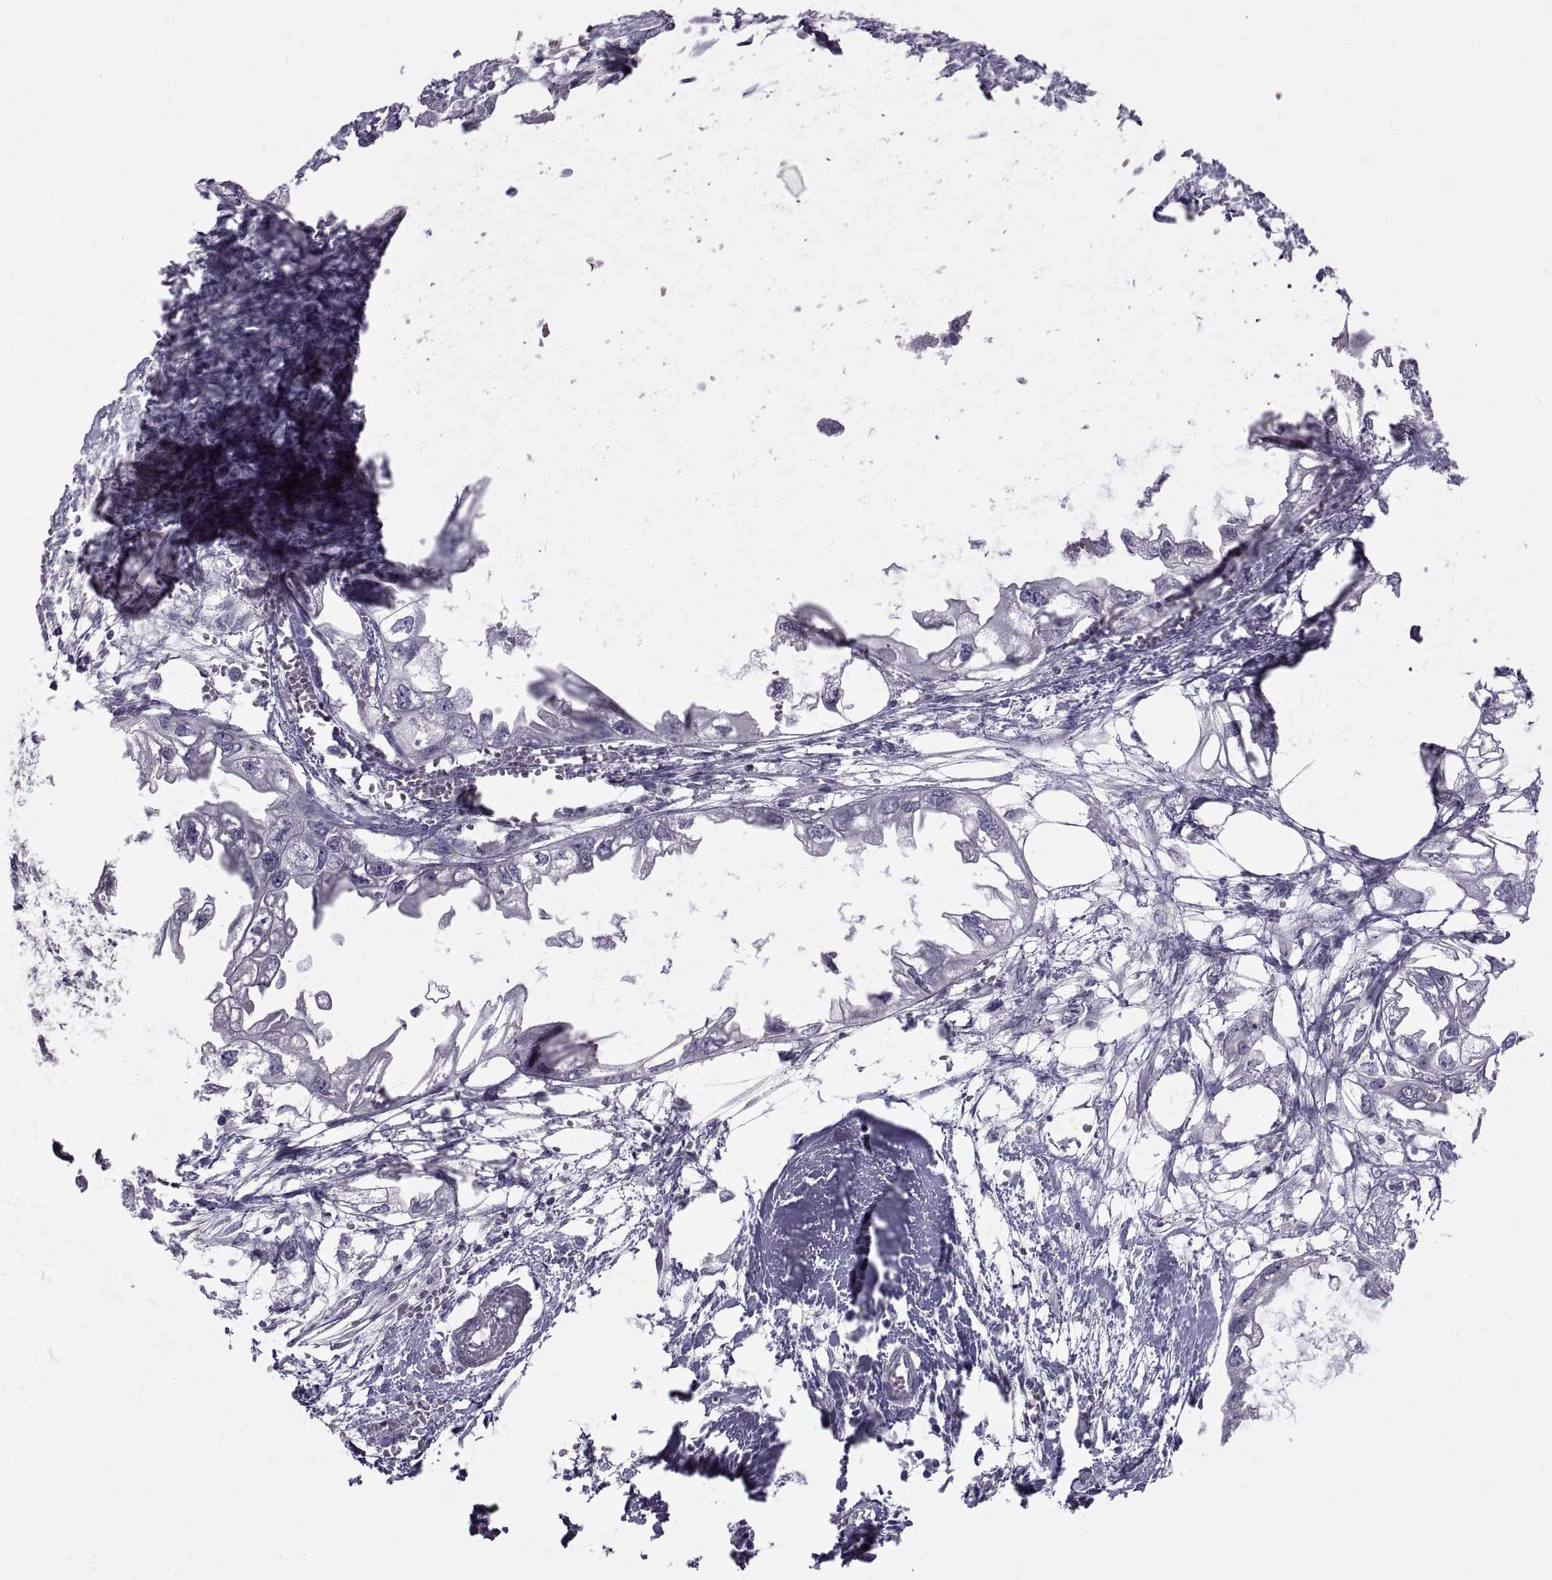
{"staining": {"intensity": "negative", "quantity": "none", "location": "none"}, "tissue": "endometrial cancer", "cell_type": "Tumor cells", "image_type": "cancer", "snomed": [{"axis": "morphology", "description": "Adenocarcinoma, NOS"}, {"axis": "morphology", "description": "Adenocarcinoma, metastatic, NOS"}, {"axis": "topography", "description": "Adipose tissue"}, {"axis": "topography", "description": "Endometrium"}], "caption": "This histopathology image is of adenocarcinoma (endometrial) stained with IHC to label a protein in brown with the nuclei are counter-stained blue. There is no positivity in tumor cells.", "gene": "BSPH1", "patient": {"sex": "female", "age": 67}}